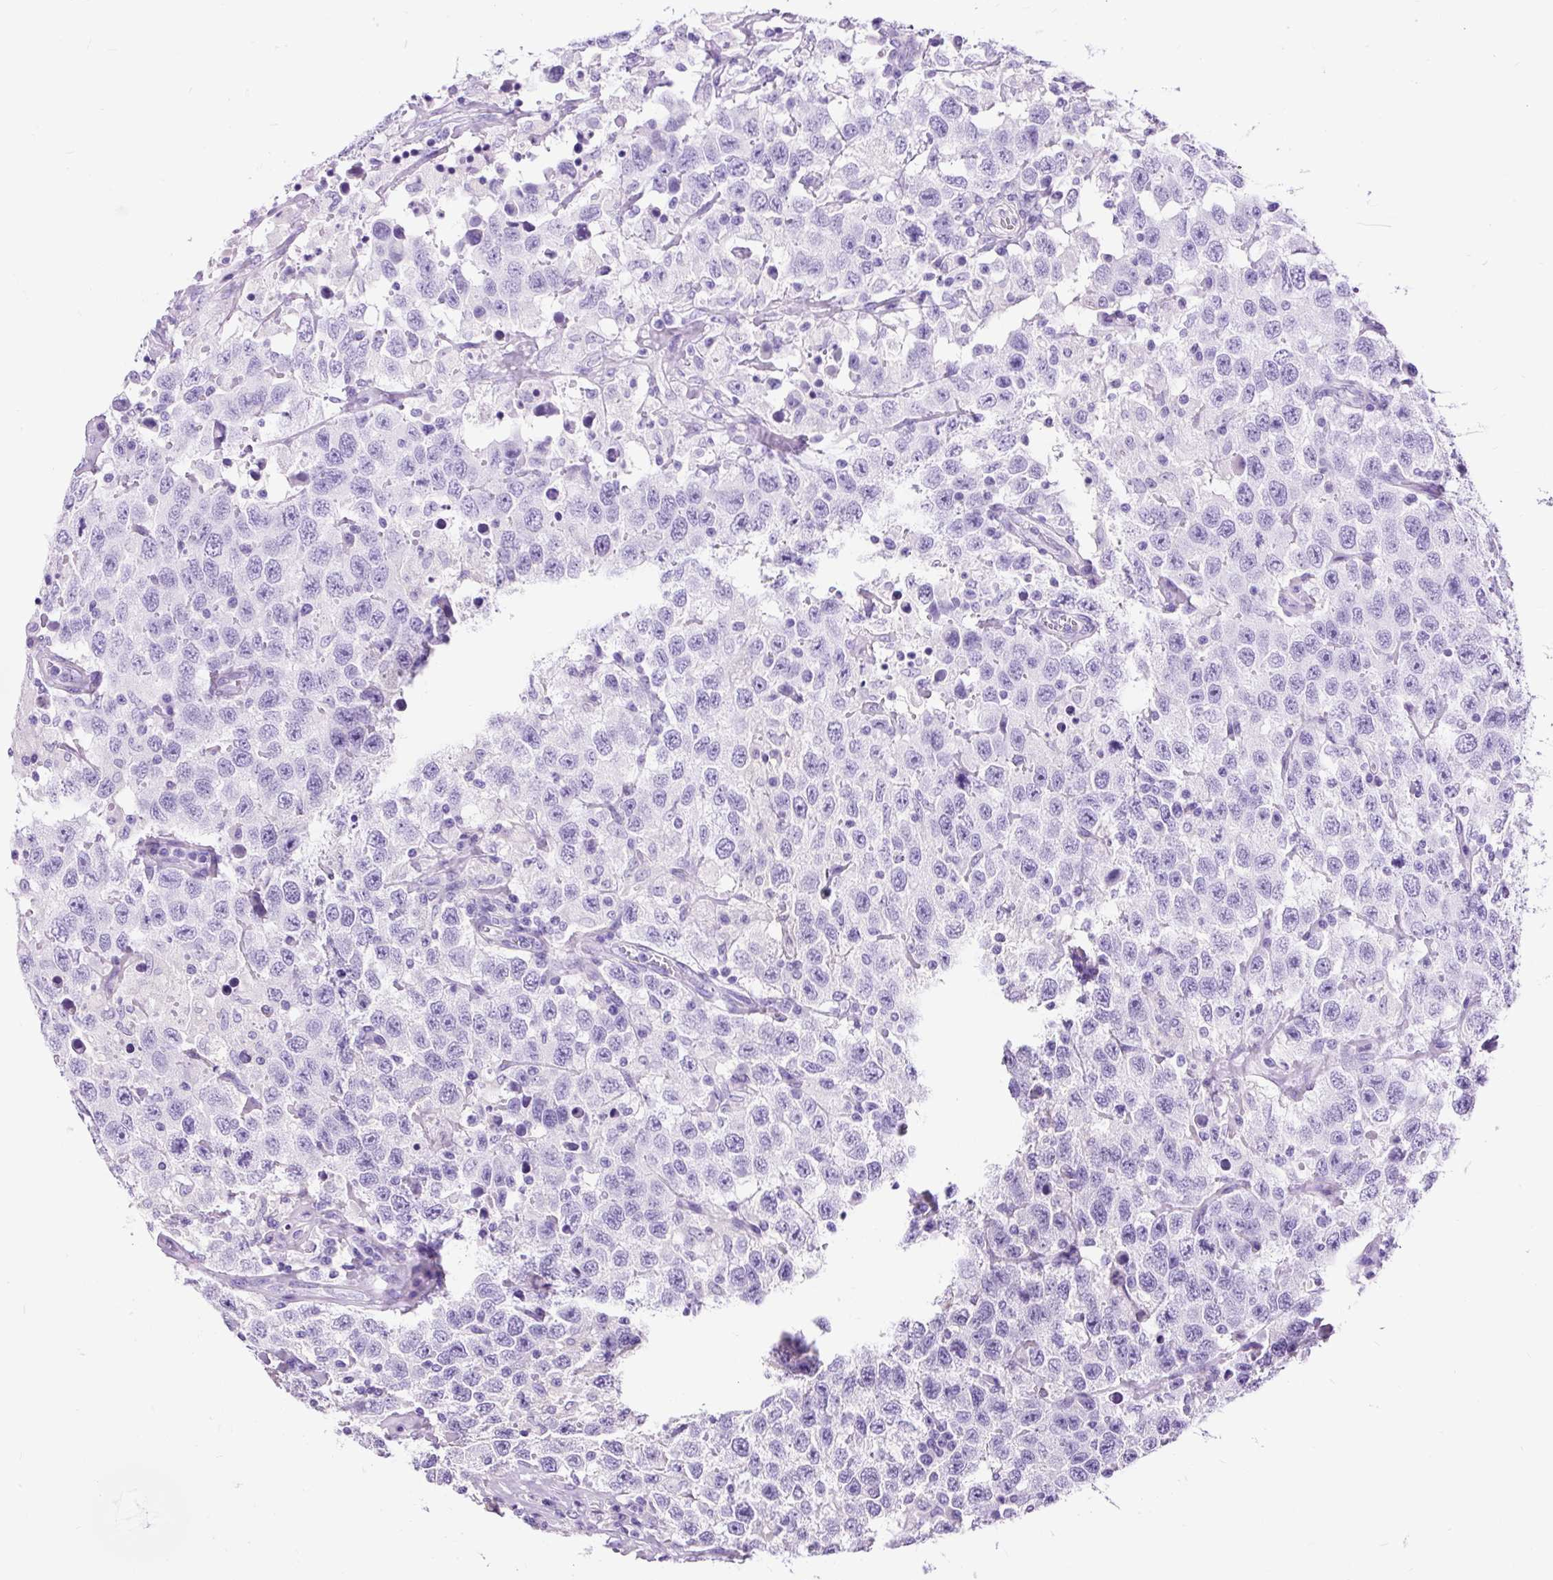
{"staining": {"intensity": "negative", "quantity": "none", "location": "none"}, "tissue": "testis cancer", "cell_type": "Tumor cells", "image_type": "cancer", "snomed": [{"axis": "morphology", "description": "Seminoma, NOS"}, {"axis": "topography", "description": "Testis"}], "caption": "Photomicrograph shows no protein positivity in tumor cells of seminoma (testis) tissue. The staining was performed using DAB to visualize the protein expression in brown, while the nuclei were stained in blue with hematoxylin (Magnification: 20x).", "gene": "PDIA2", "patient": {"sex": "male", "age": 41}}